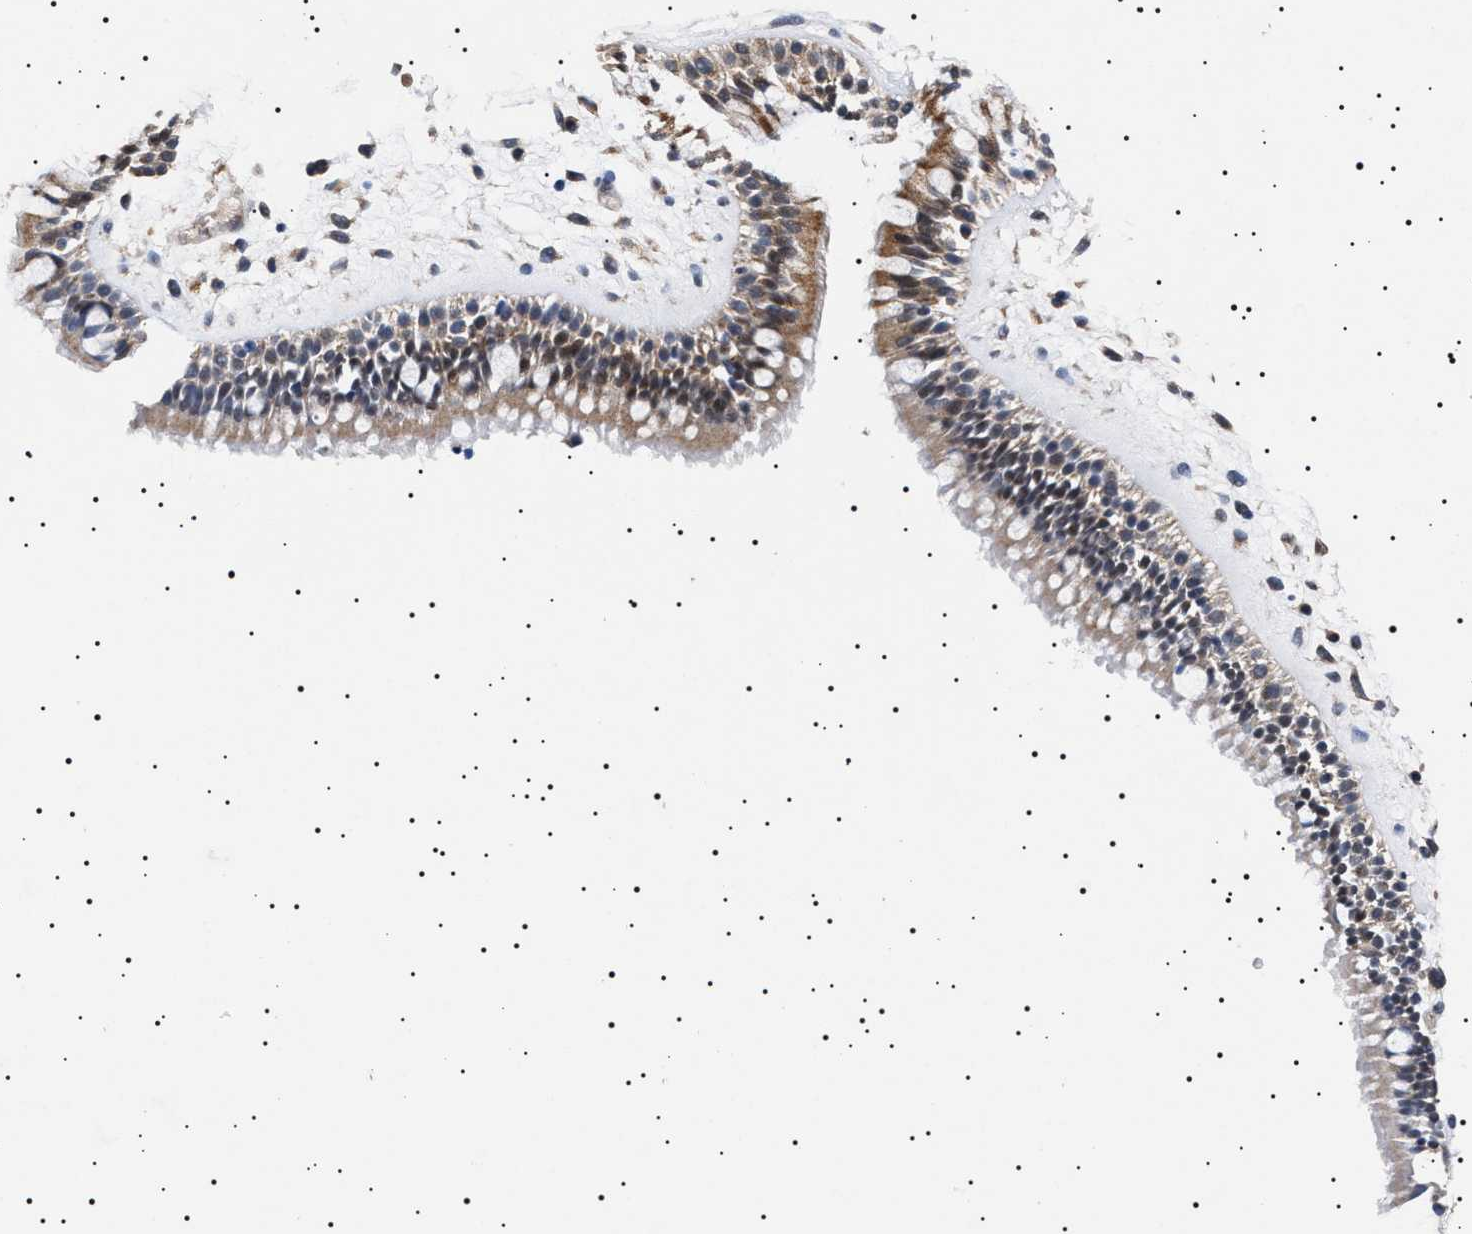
{"staining": {"intensity": "moderate", "quantity": ">75%", "location": "cytoplasmic/membranous"}, "tissue": "nasopharynx", "cell_type": "Respiratory epithelial cells", "image_type": "normal", "snomed": [{"axis": "morphology", "description": "Normal tissue, NOS"}, {"axis": "morphology", "description": "Inflammation, NOS"}, {"axis": "topography", "description": "Nasopharynx"}], "caption": "IHC (DAB) staining of benign nasopharynx reveals moderate cytoplasmic/membranous protein expression in about >75% of respiratory epithelial cells. The staining was performed using DAB, with brown indicating positive protein expression. Nuclei are stained blue with hematoxylin.", "gene": "RAB34", "patient": {"sex": "male", "age": 48}}